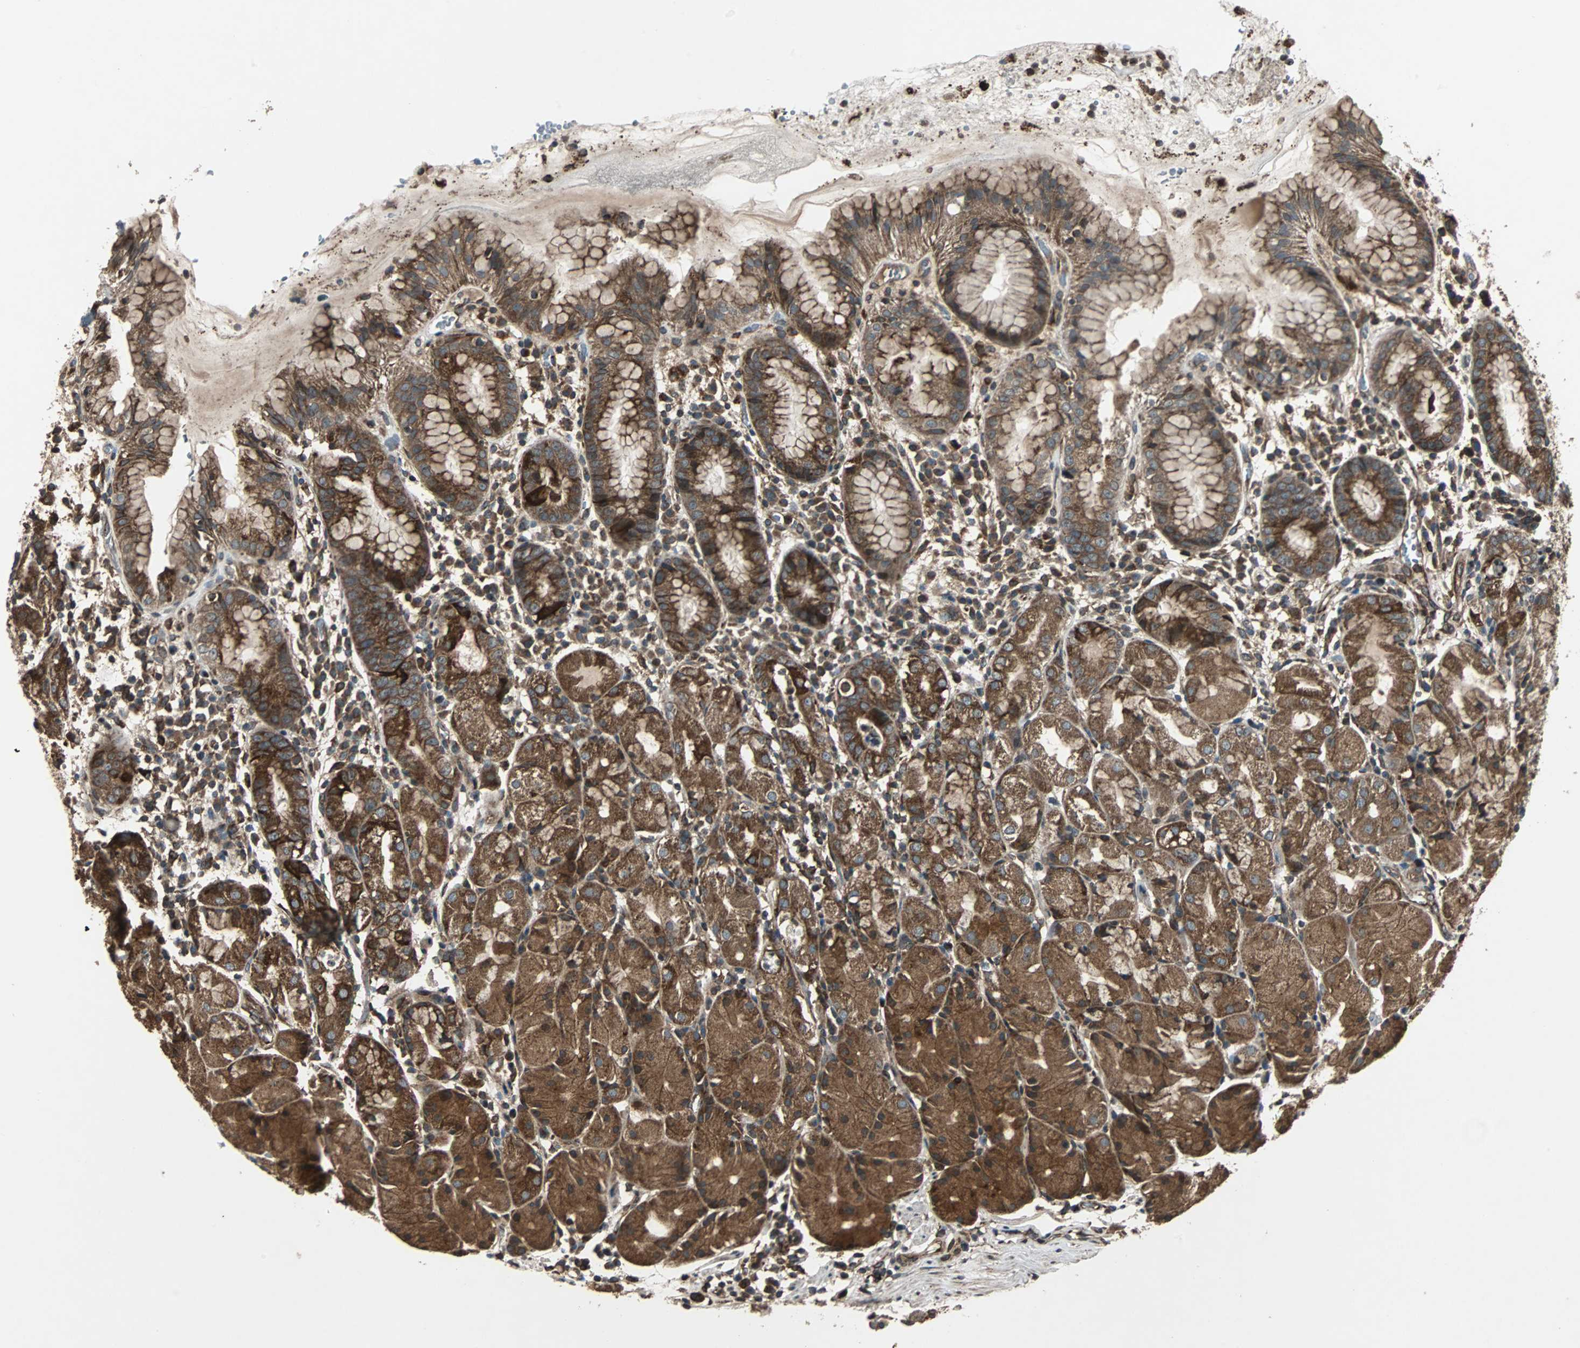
{"staining": {"intensity": "strong", "quantity": ">75%", "location": "cytoplasmic/membranous"}, "tissue": "stomach", "cell_type": "Glandular cells", "image_type": "normal", "snomed": [{"axis": "morphology", "description": "Normal tissue, NOS"}, {"axis": "topography", "description": "Stomach"}, {"axis": "topography", "description": "Stomach, lower"}], "caption": "Protein analysis of normal stomach reveals strong cytoplasmic/membranous positivity in about >75% of glandular cells.", "gene": "RAB7A", "patient": {"sex": "female", "age": 75}}